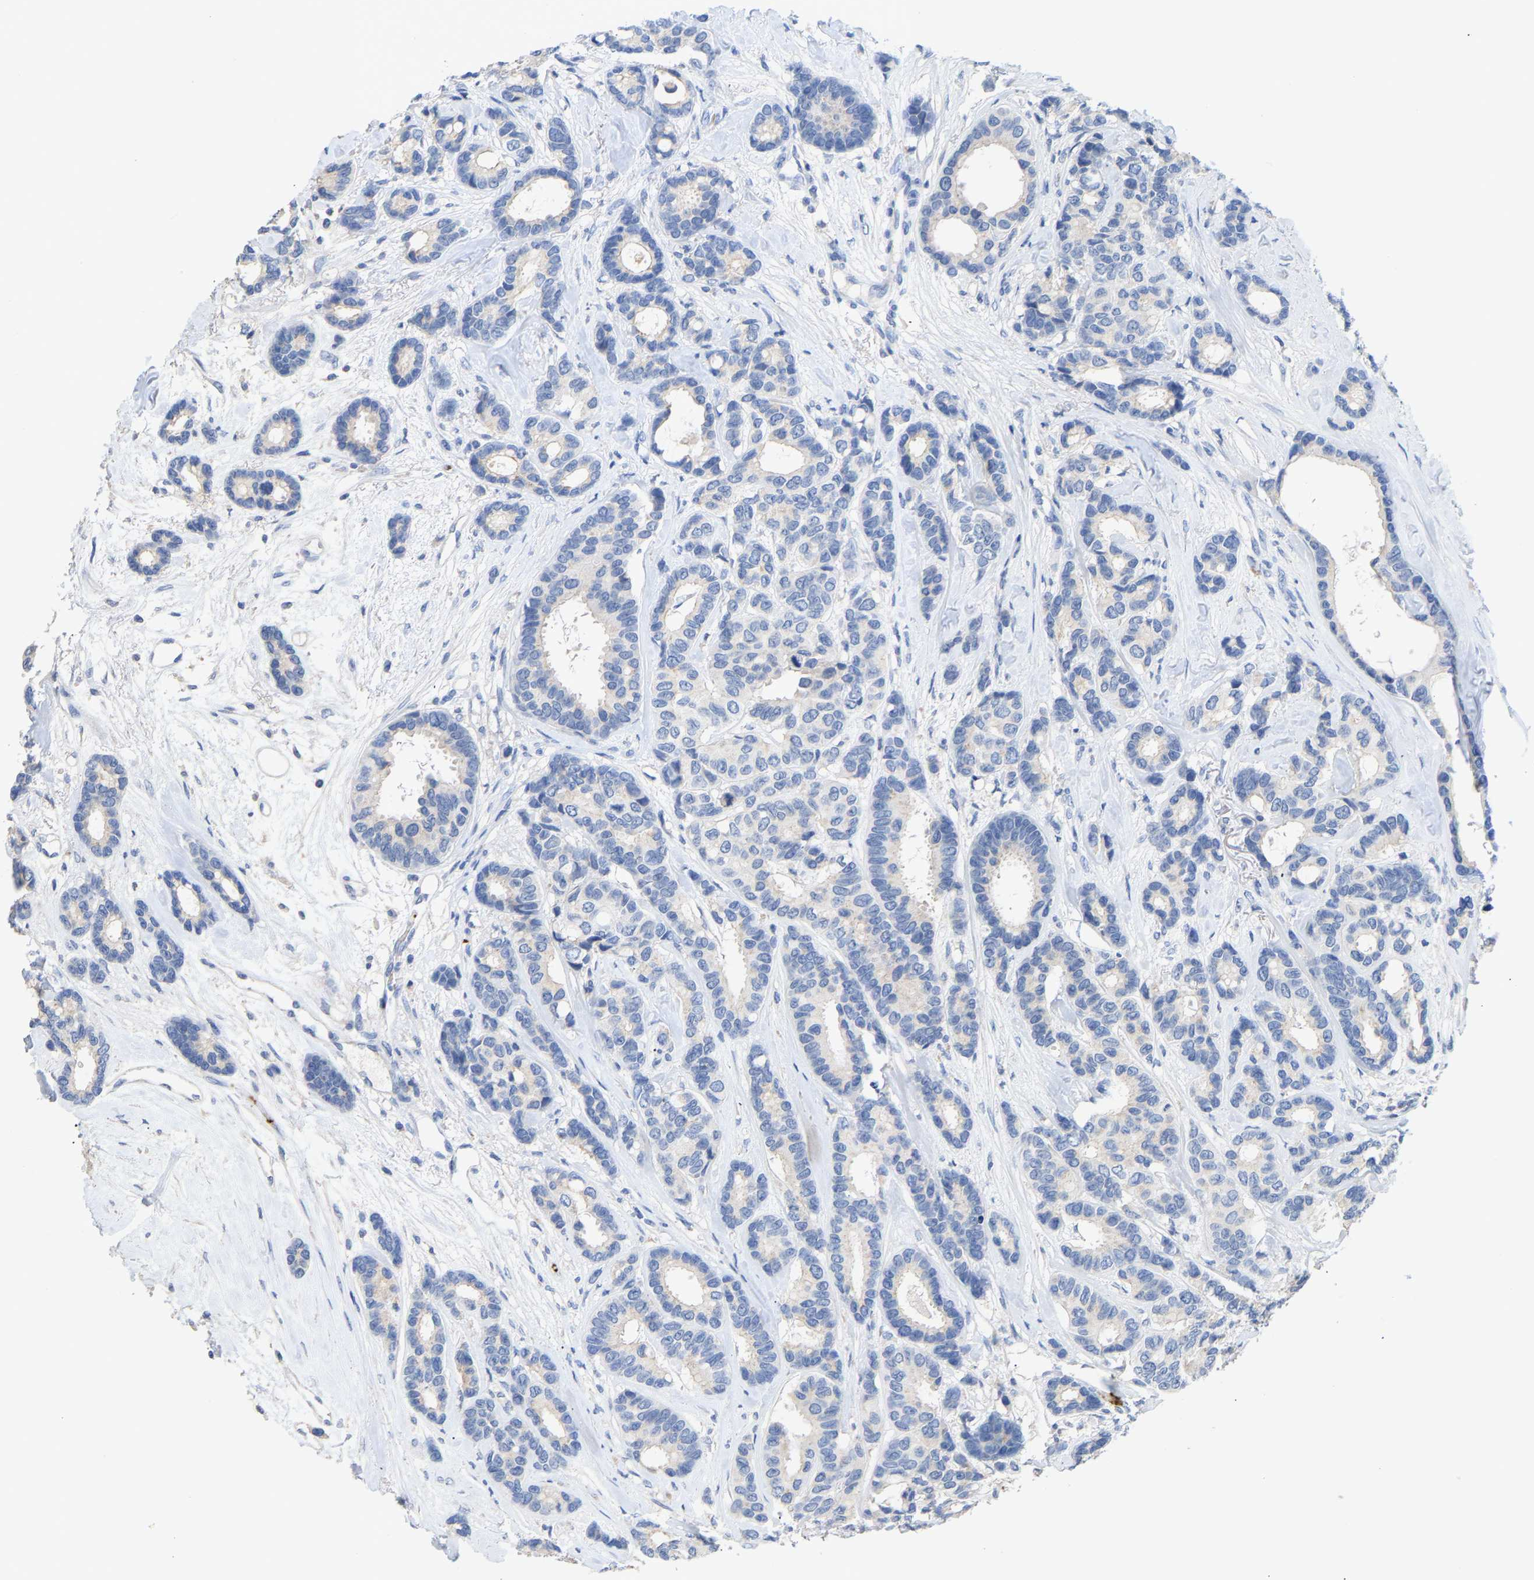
{"staining": {"intensity": "negative", "quantity": "none", "location": "none"}, "tissue": "breast cancer", "cell_type": "Tumor cells", "image_type": "cancer", "snomed": [{"axis": "morphology", "description": "Duct carcinoma"}, {"axis": "topography", "description": "Breast"}], "caption": "DAB (3,3'-diaminobenzidine) immunohistochemical staining of breast infiltrating ductal carcinoma reveals no significant positivity in tumor cells. (DAB immunohistochemistry with hematoxylin counter stain).", "gene": "FGF18", "patient": {"sex": "female", "age": 87}}